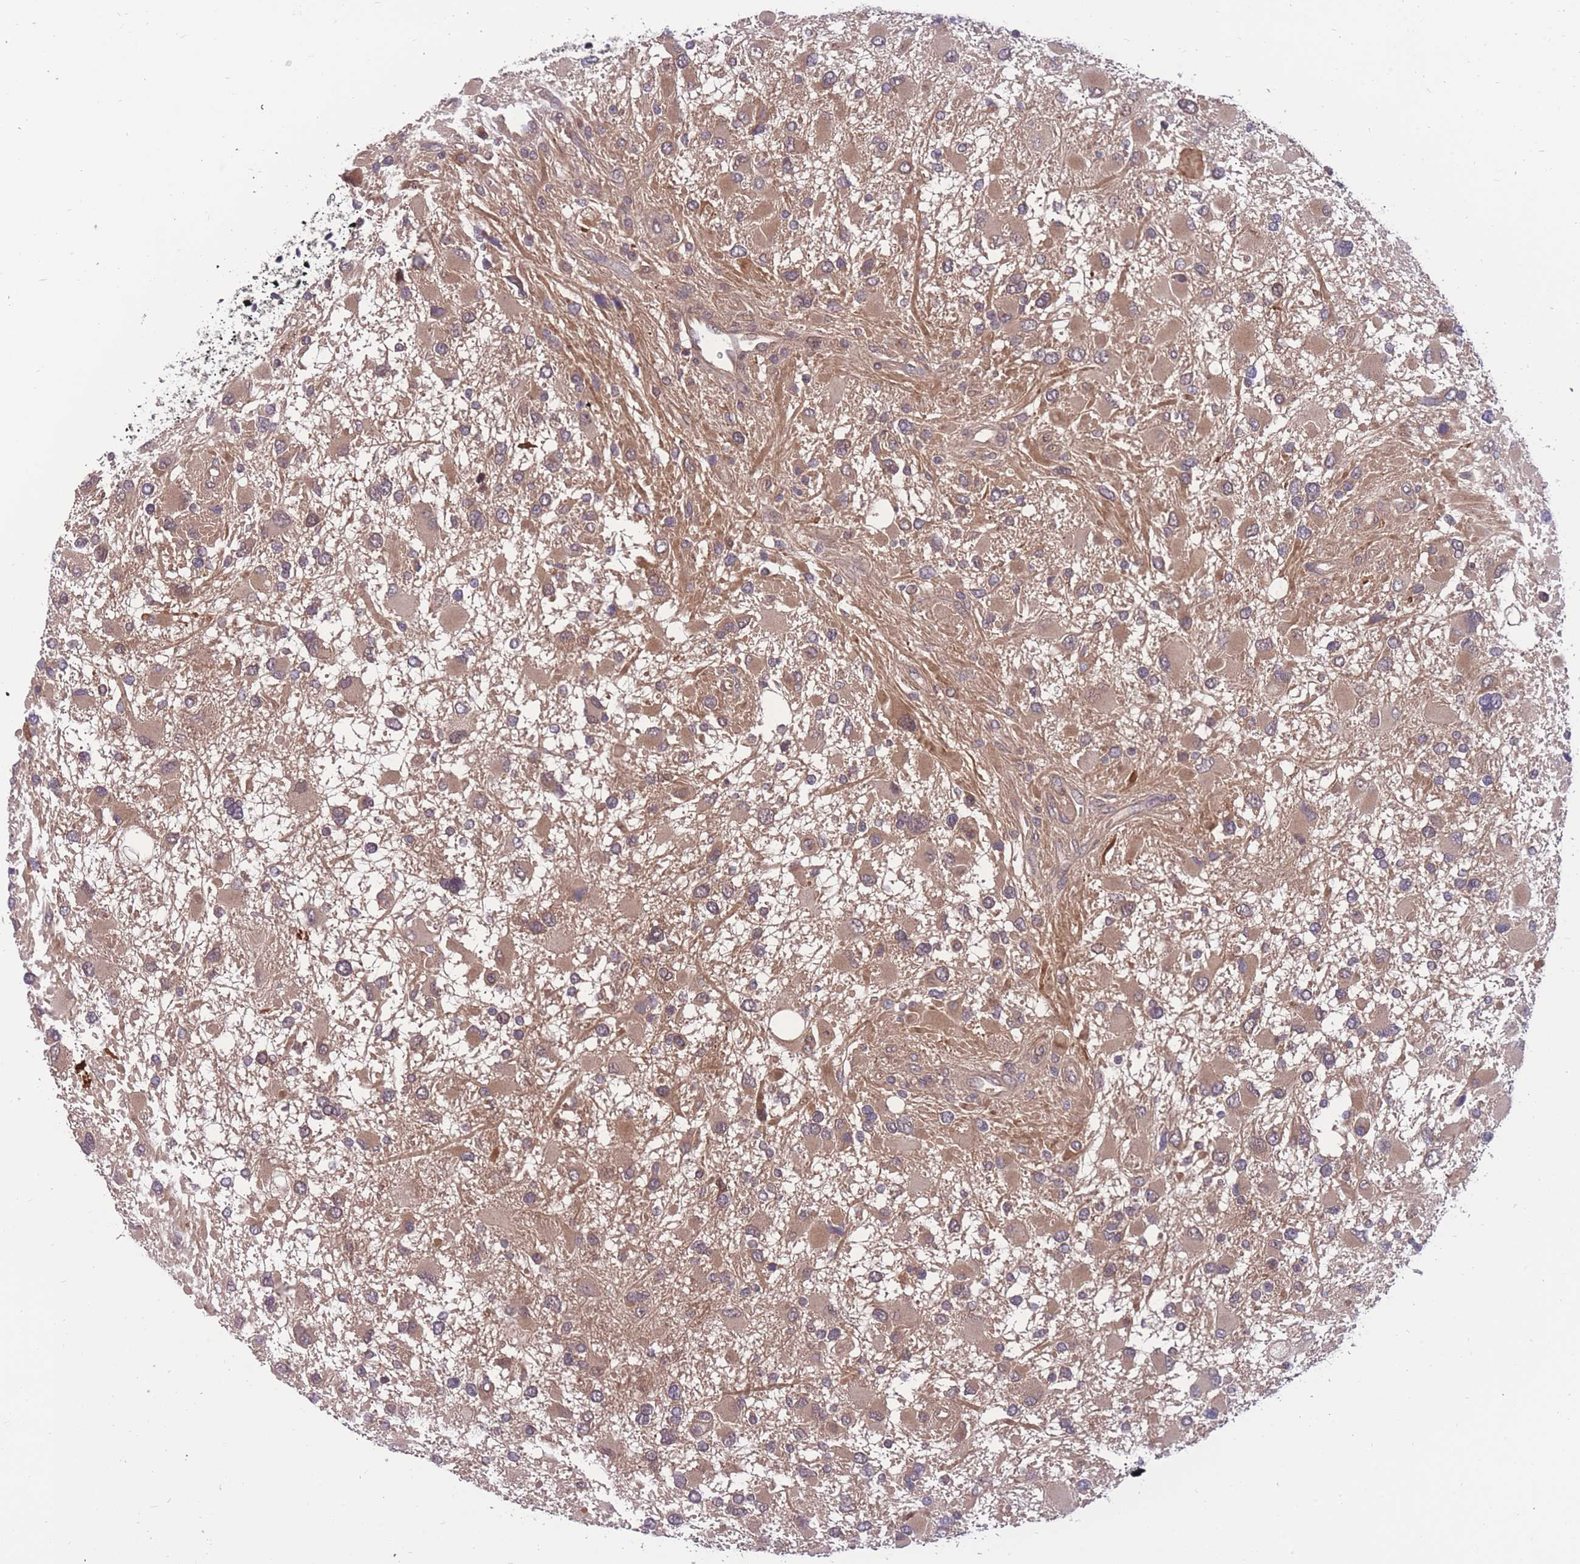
{"staining": {"intensity": "moderate", "quantity": ">75%", "location": "cytoplasmic/membranous"}, "tissue": "glioma", "cell_type": "Tumor cells", "image_type": "cancer", "snomed": [{"axis": "morphology", "description": "Glioma, malignant, High grade"}, {"axis": "topography", "description": "Brain"}], "caption": "This histopathology image shows IHC staining of human glioma, with medium moderate cytoplasmic/membranous expression in about >75% of tumor cells.", "gene": "UBE2N", "patient": {"sex": "male", "age": 53}}